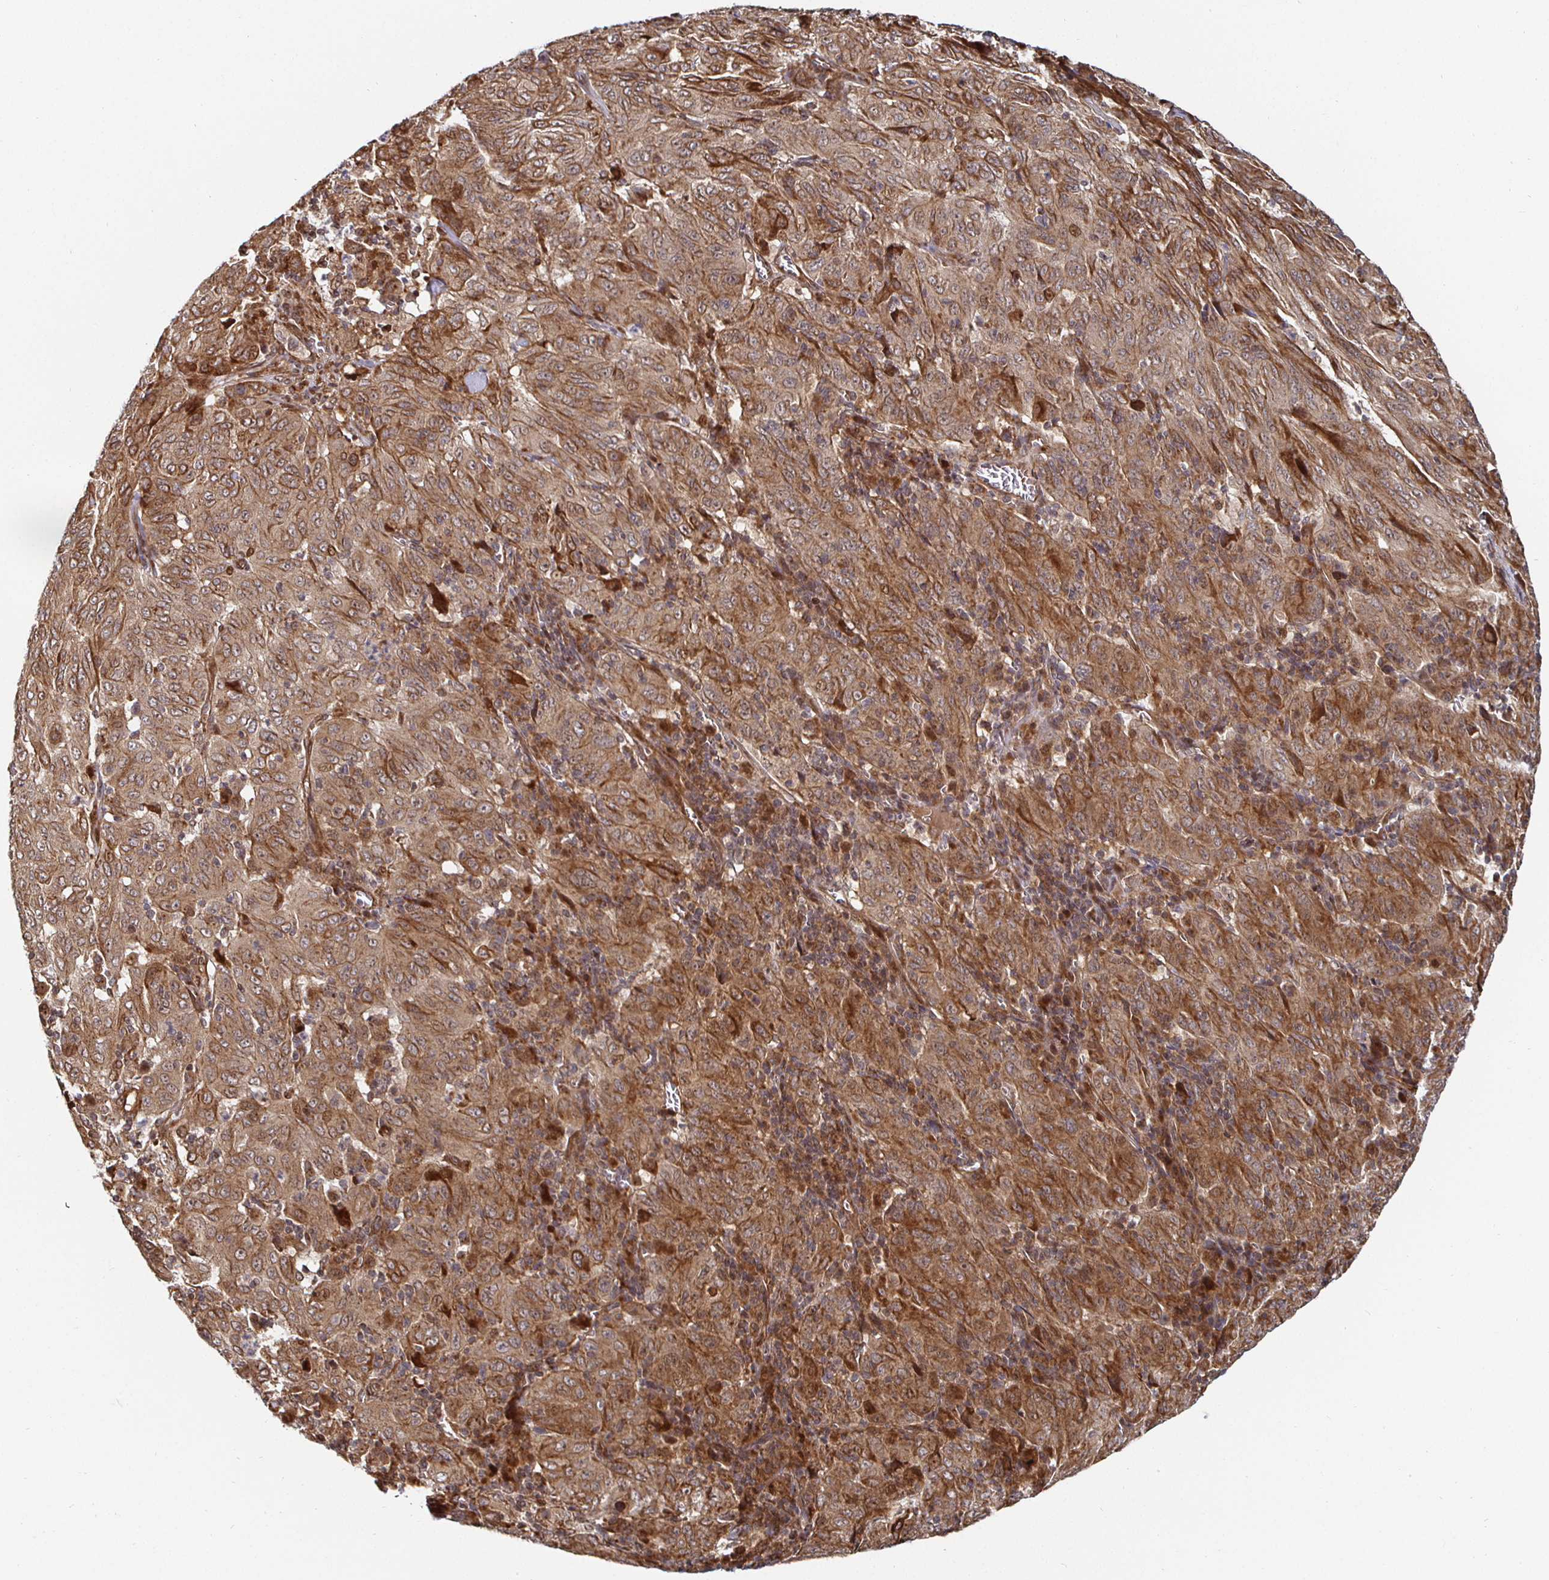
{"staining": {"intensity": "moderate", "quantity": ">75%", "location": "cytoplasmic/membranous"}, "tissue": "pancreatic cancer", "cell_type": "Tumor cells", "image_type": "cancer", "snomed": [{"axis": "morphology", "description": "Adenocarcinoma, NOS"}, {"axis": "topography", "description": "Pancreas"}], "caption": "Protein staining of pancreatic adenocarcinoma tissue displays moderate cytoplasmic/membranous positivity in approximately >75% of tumor cells.", "gene": "TBKBP1", "patient": {"sex": "male", "age": 63}}